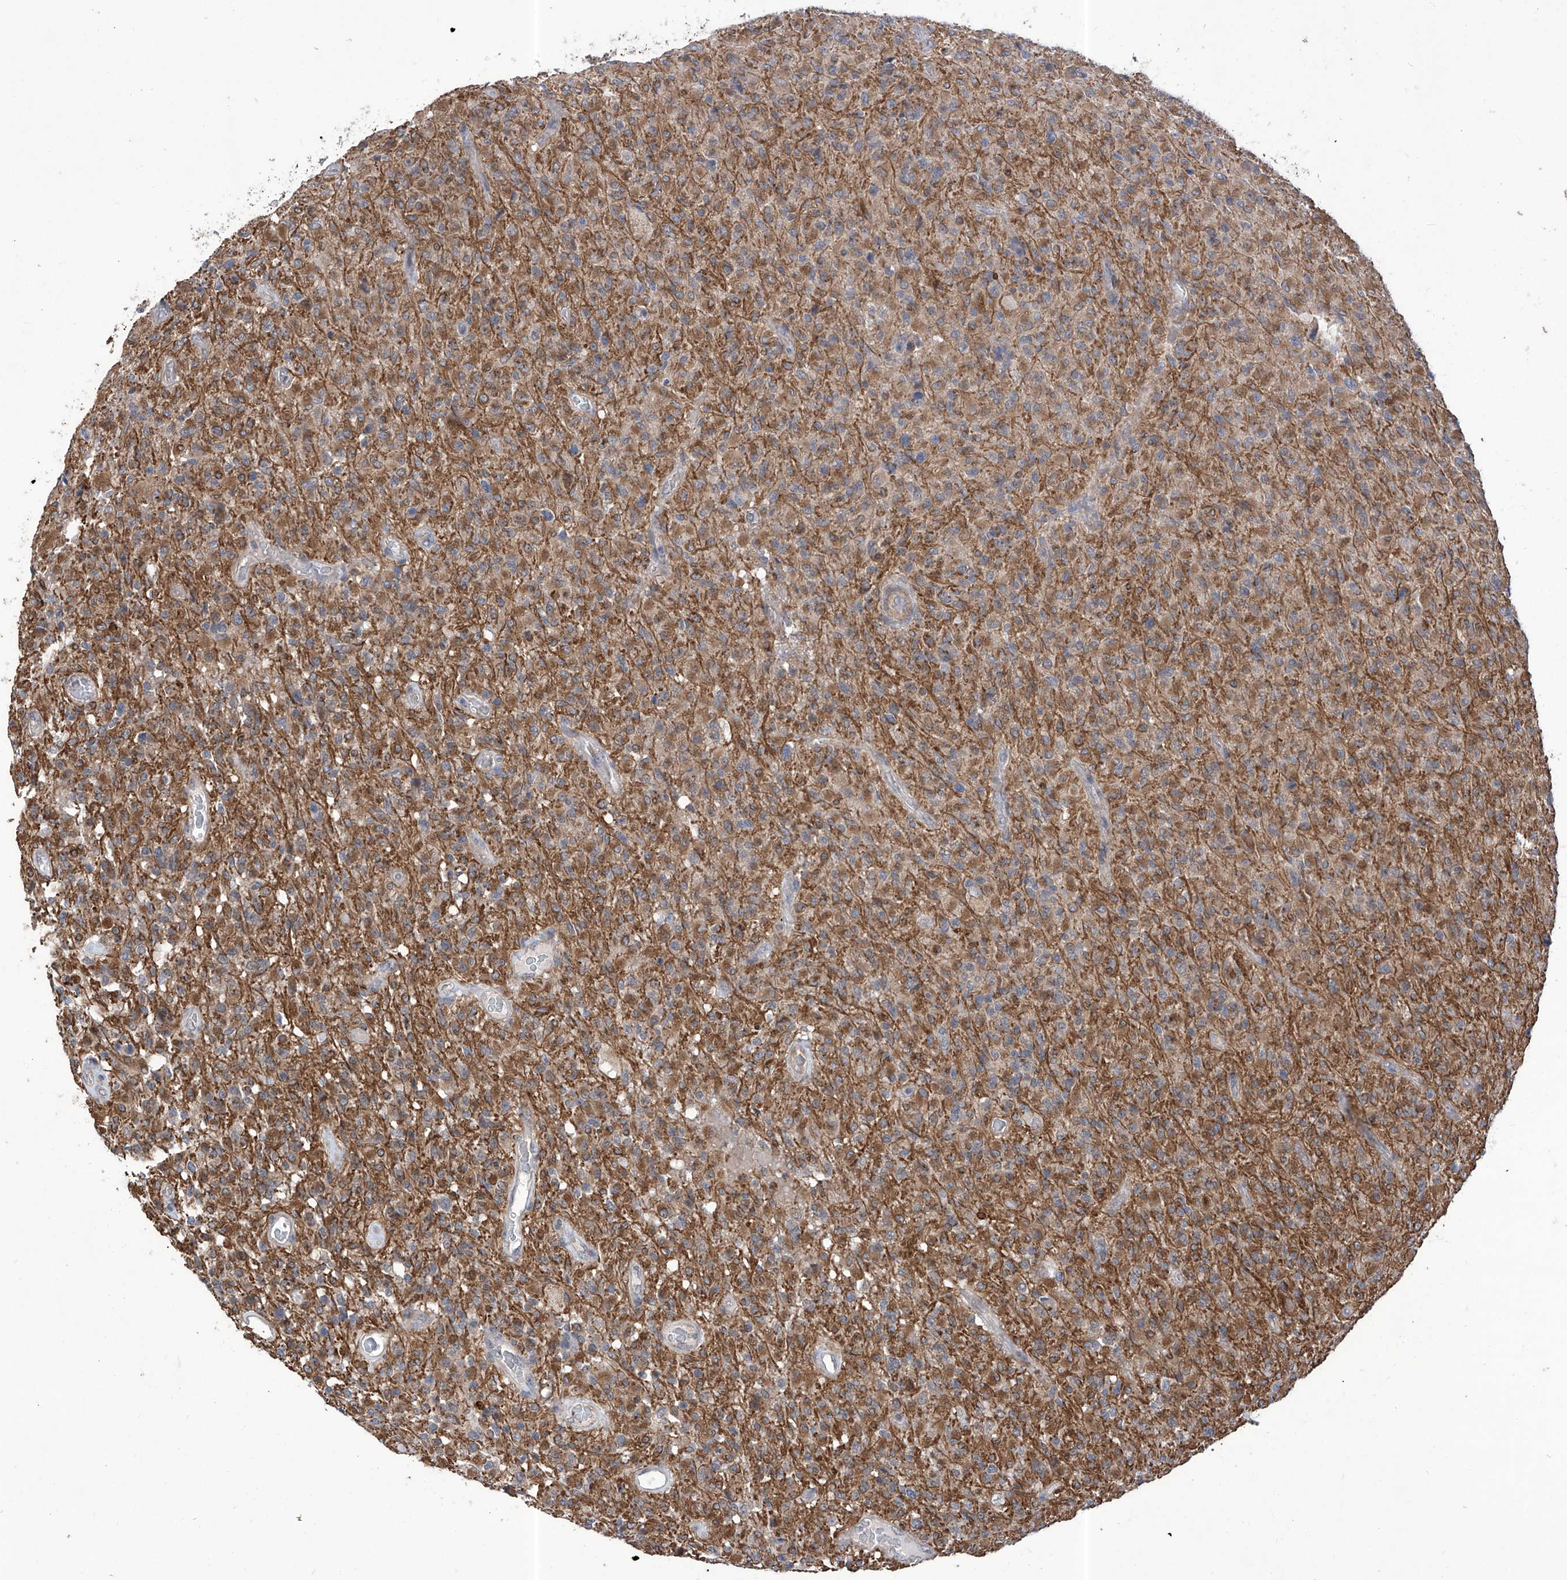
{"staining": {"intensity": "moderate", "quantity": ">75%", "location": "cytoplasmic/membranous"}, "tissue": "glioma", "cell_type": "Tumor cells", "image_type": "cancer", "snomed": [{"axis": "morphology", "description": "Glioma, malignant, High grade"}, {"axis": "topography", "description": "Brain"}], "caption": "Human malignant glioma (high-grade) stained with a brown dye demonstrates moderate cytoplasmic/membranous positive expression in about >75% of tumor cells.", "gene": "KIFC2", "patient": {"sex": "female", "age": 57}}